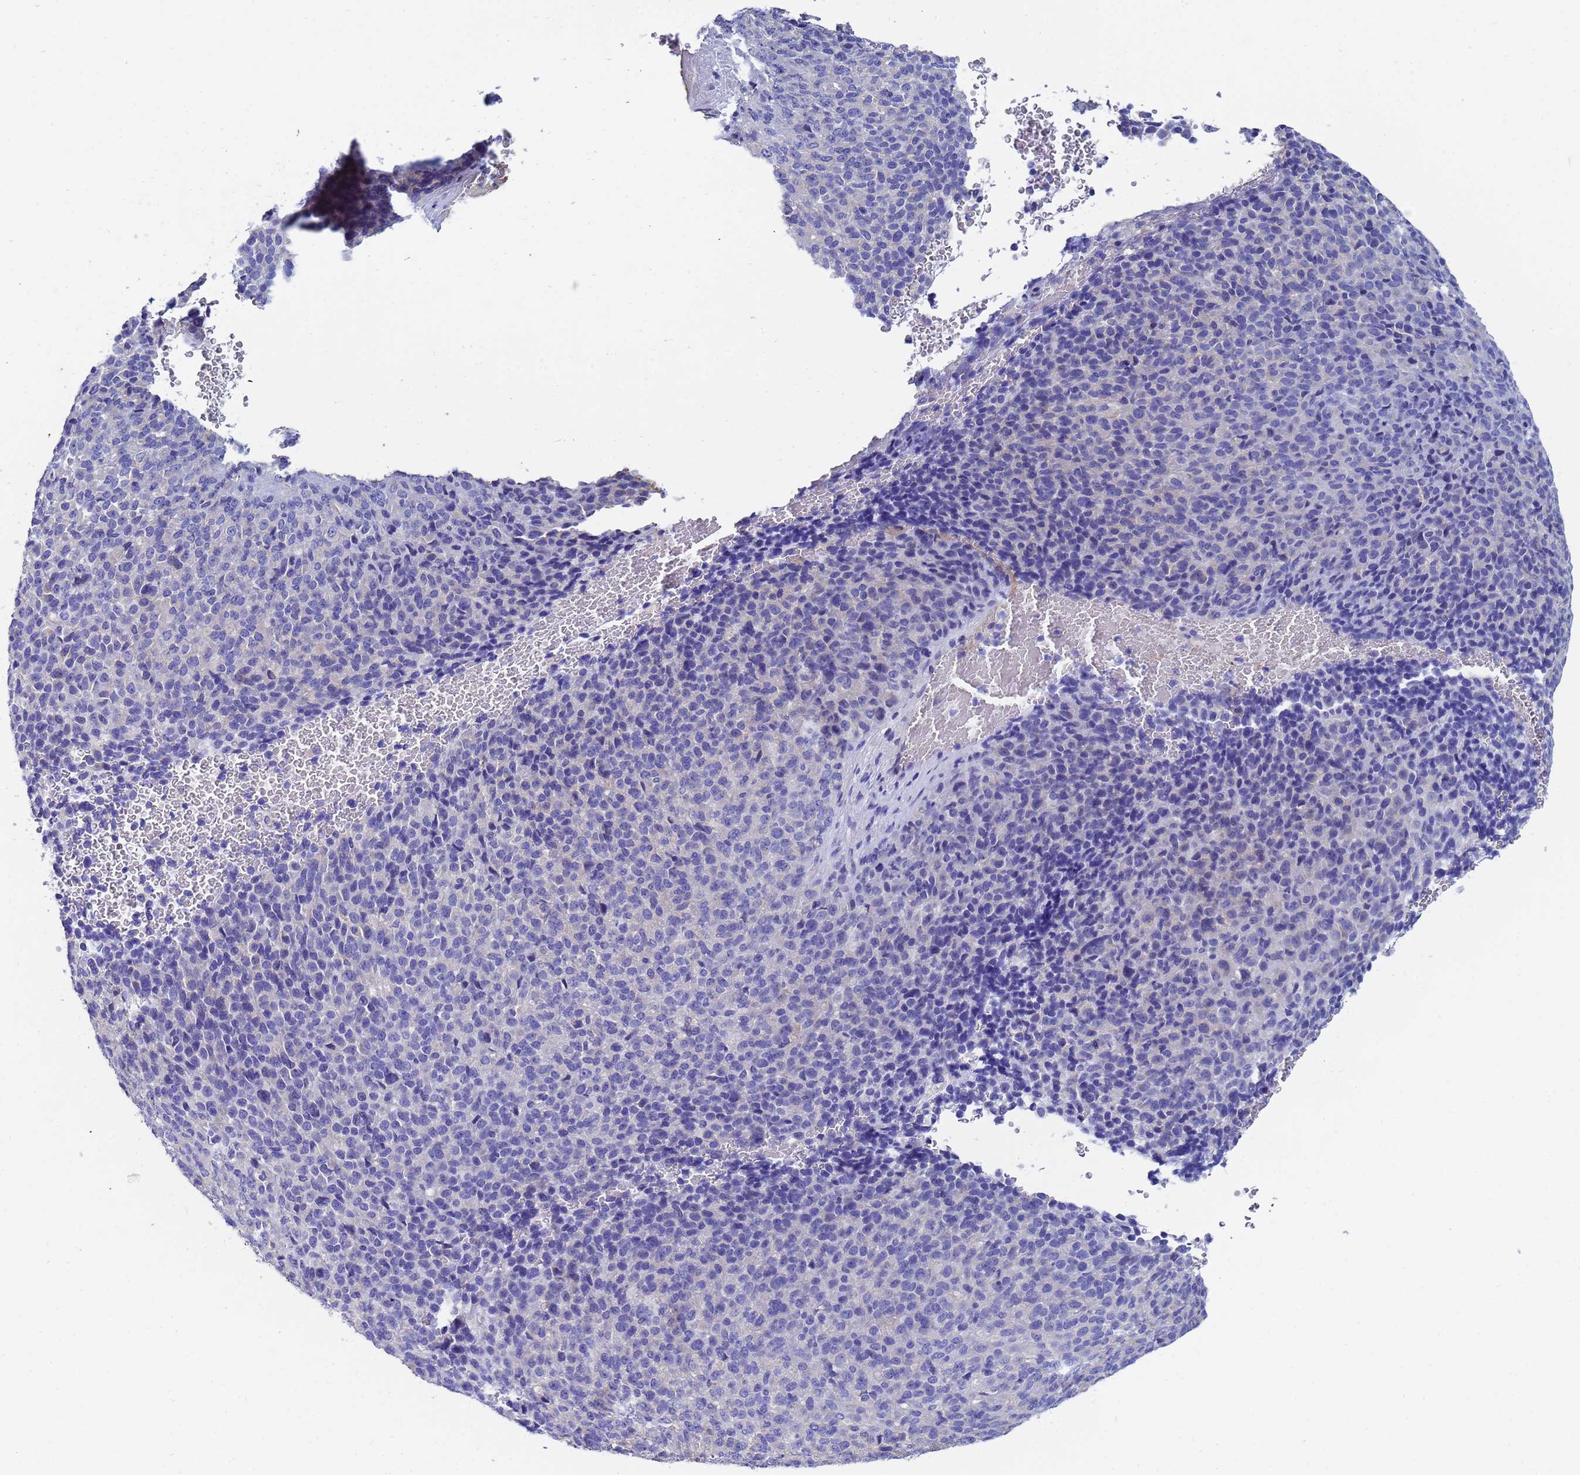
{"staining": {"intensity": "negative", "quantity": "none", "location": "none"}, "tissue": "melanoma", "cell_type": "Tumor cells", "image_type": "cancer", "snomed": [{"axis": "morphology", "description": "Malignant melanoma, Metastatic site"}, {"axis": "topography", "description": "Brain"}], "caption": "Immunohistochemical staining of malignant melanoma (metastatic site) demonstrates no significant positivity in tumor cells.", "gene": "UBE2O", "patient": {"sex": "female", "age": 56}}